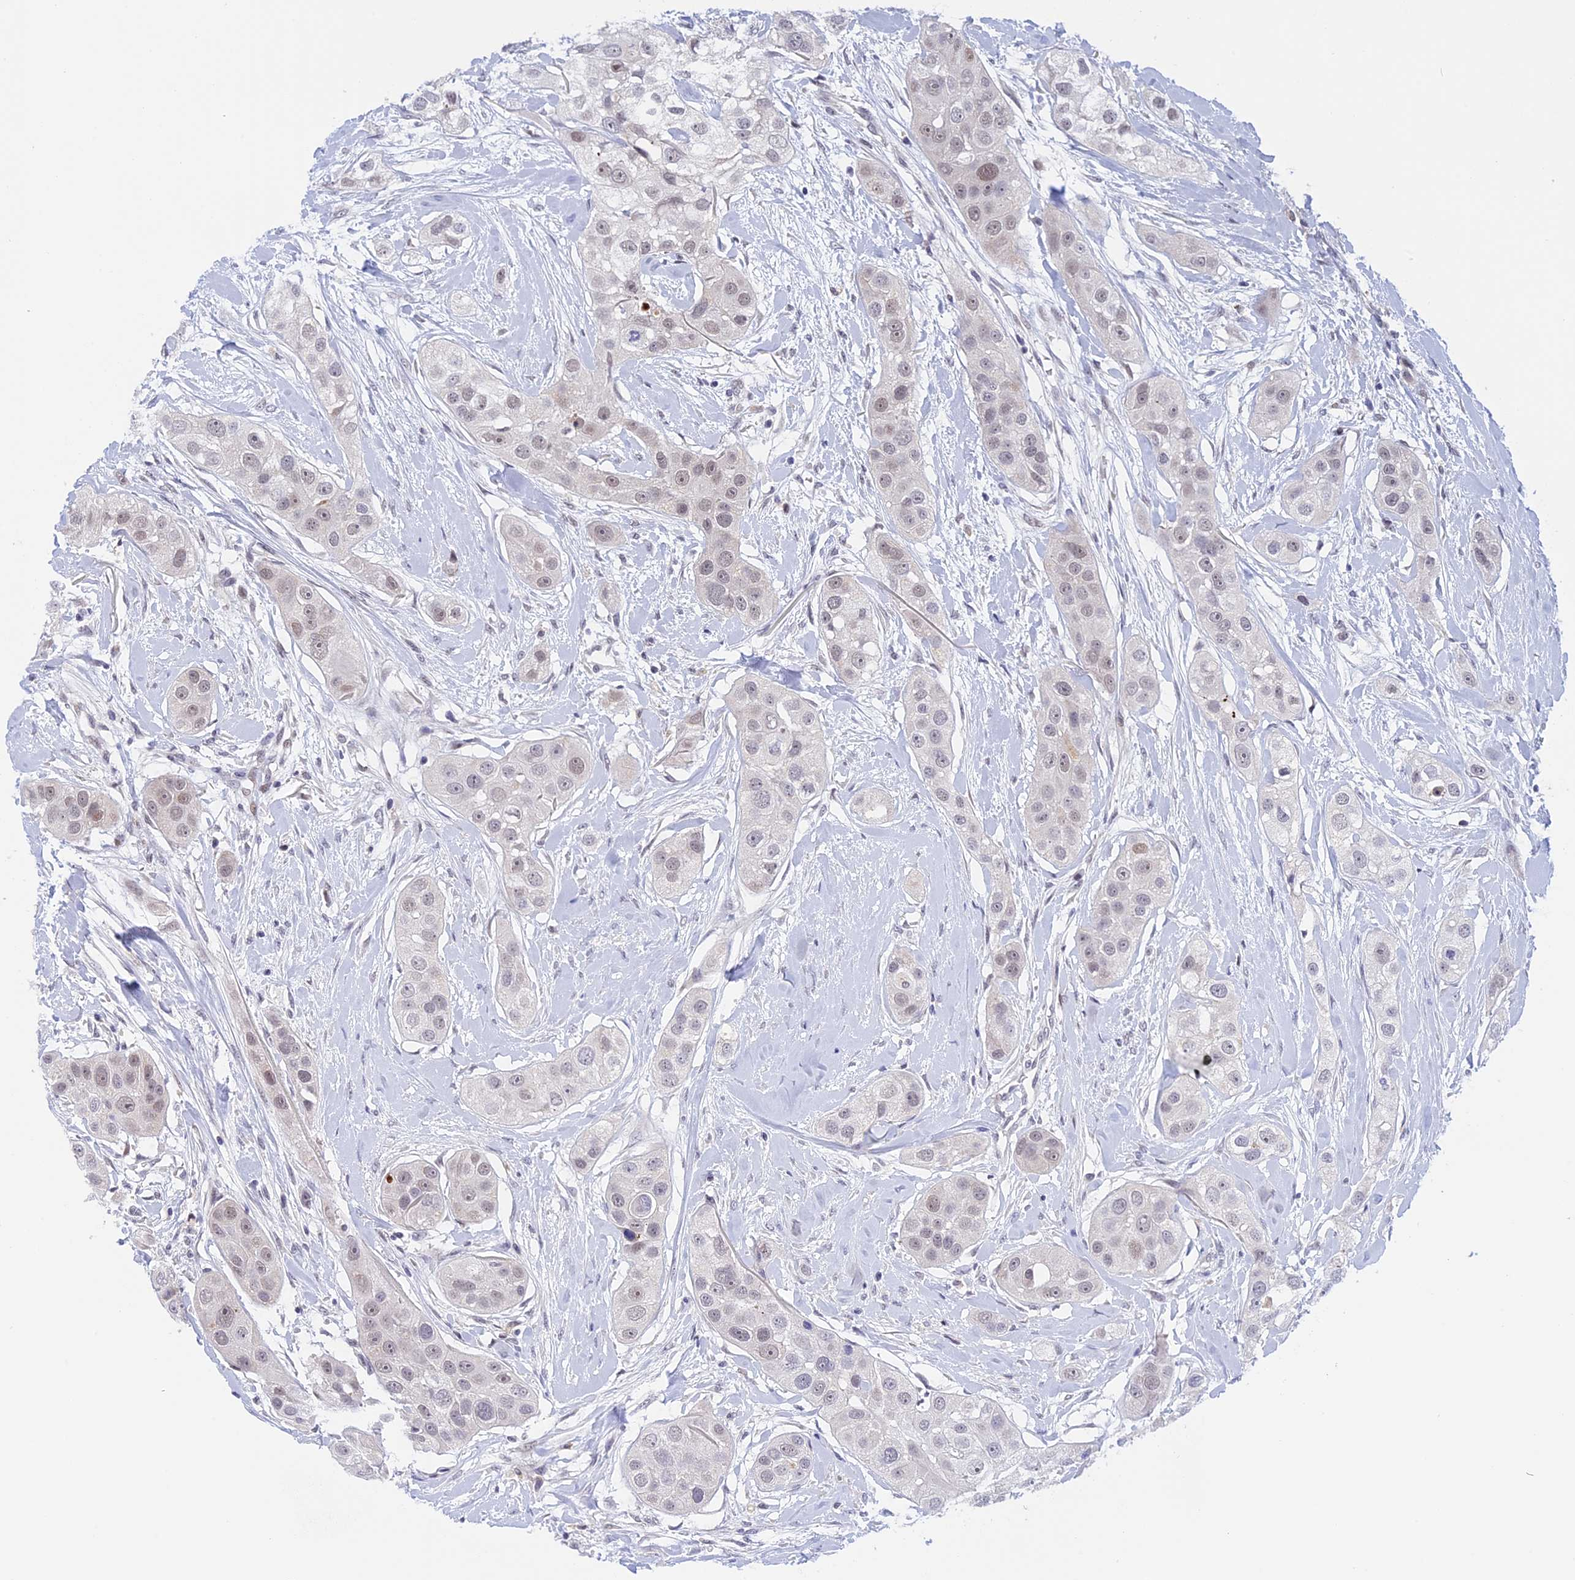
{"staining": {"intensity": "weak", "quantity": "<25%", "location": "nuclear"}, "tissue": "head and neck cancer", "cell_type": "Tumor cells", "image_type": "cancer", "snomed": [{"axis": "morphology", "description": "Normal tissue, NOS"}, {"axis": "morphology", "description": "Squamous cell carcinoma, NOS"}, {"axis": "topography", "description": "Skeletal muscle"}, {"axis": "topography", "description": "Head-Neck"}], "caption": "IHC photomicrograph of human head and neck cancer stained for a protein (brown), which reveals no staining in tumor cells. Nuclei are stained in blue.", "gene": "POLR2C", "patient": {"sex": "male", "age": 51}}